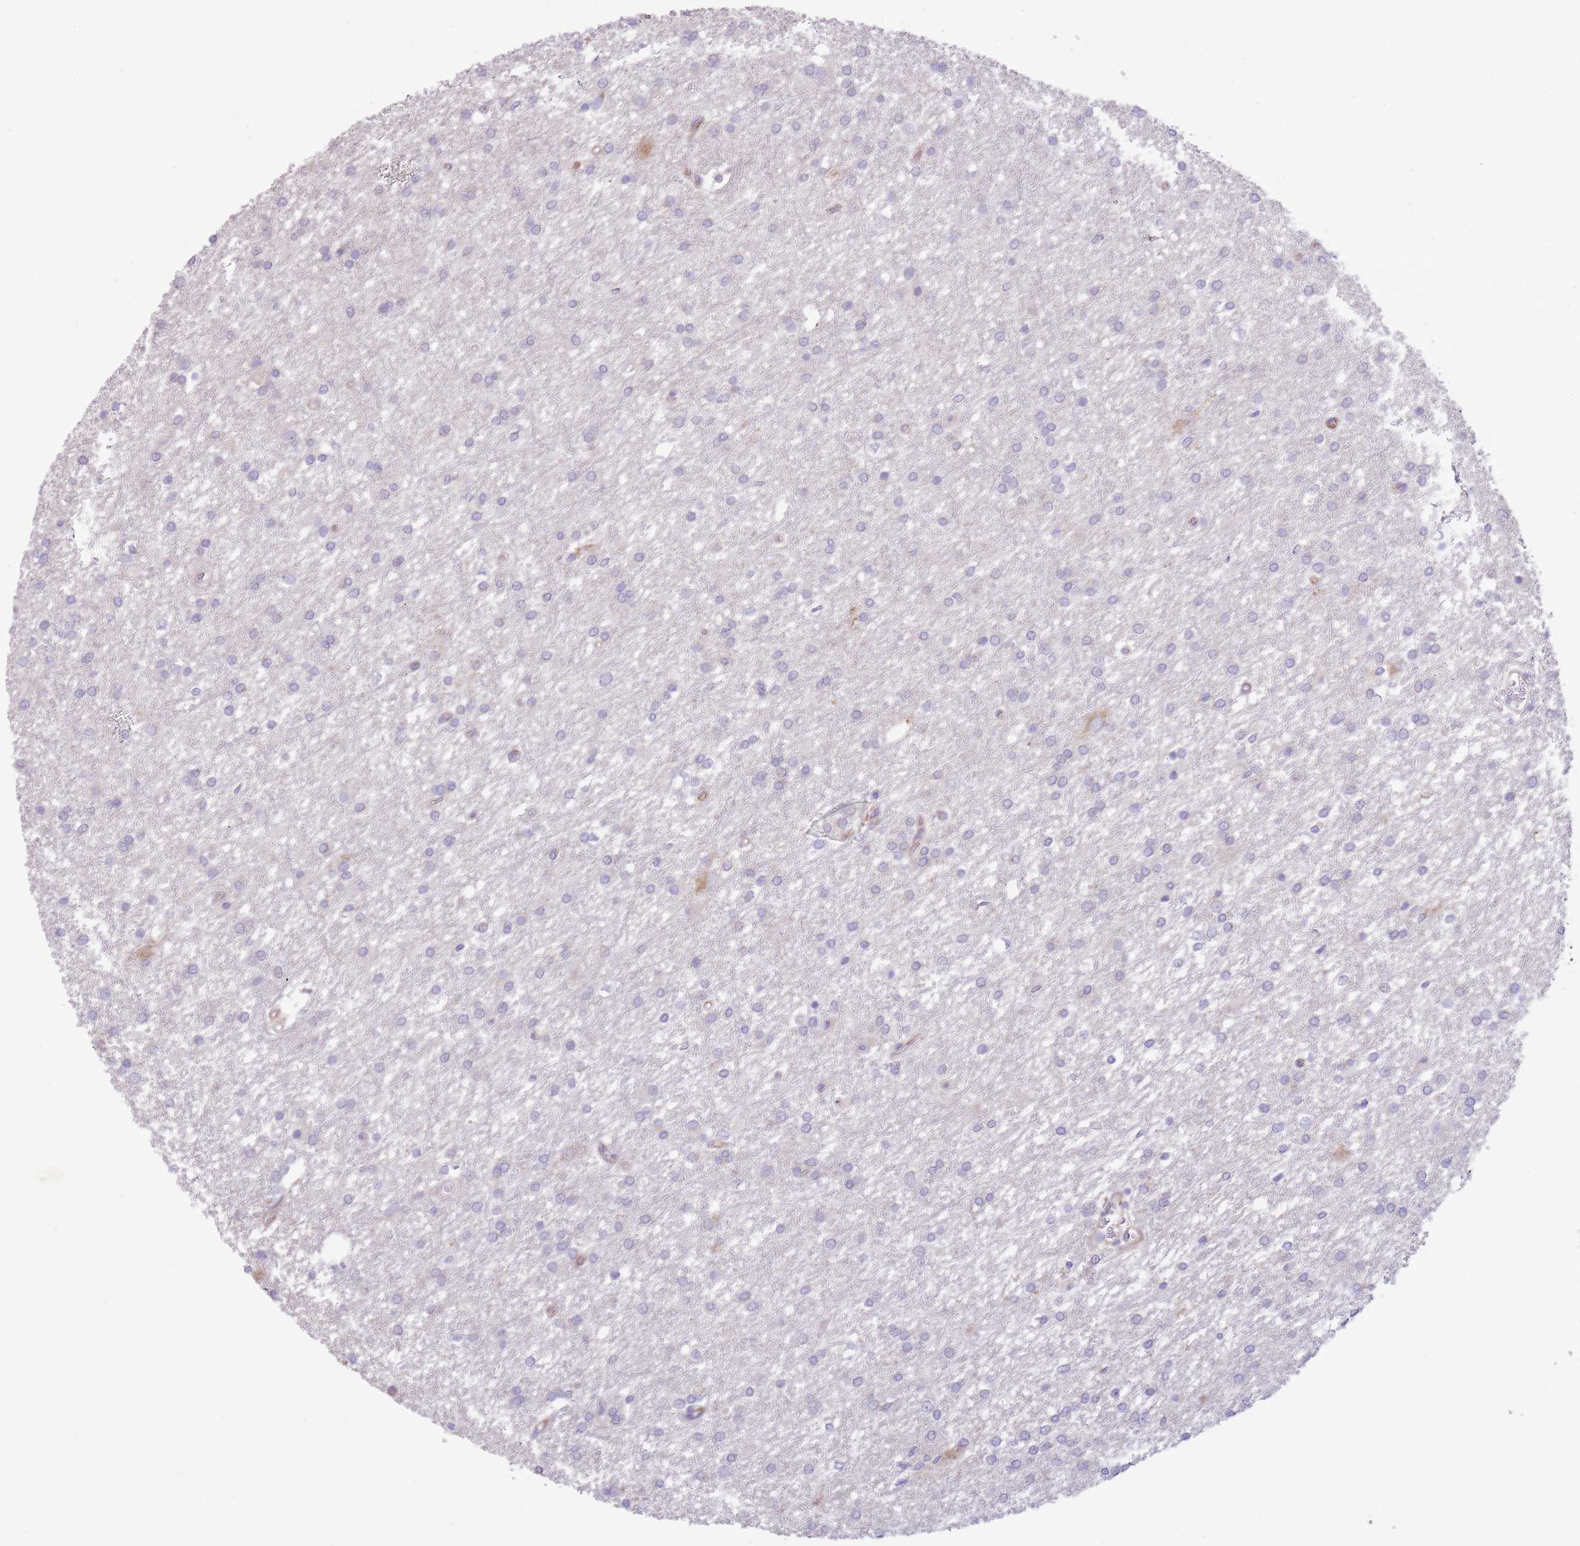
{"staining": {"intensity": "negative", "quantity": "none", "location": "none"}, "tissue": "glioma", "cell_type": "Tumor cells", "image_type": "cancer", "snomed": [{"axis": "morphology", "description": "Glioma, malignant, High grade"}, {"axis": "topography", "description": "Brain"}], "caption": "The immunohistochemistry micrograph has no significant staining in tumor cells of glioma tissue. The staining was performed using DAB to visualize the protein expression in brown, while the nuclei were stained in blue with hematoxylin (Magnification: 20x).", "gene": "OAZ2", "patient": {"sex": "female", "age": 50}}